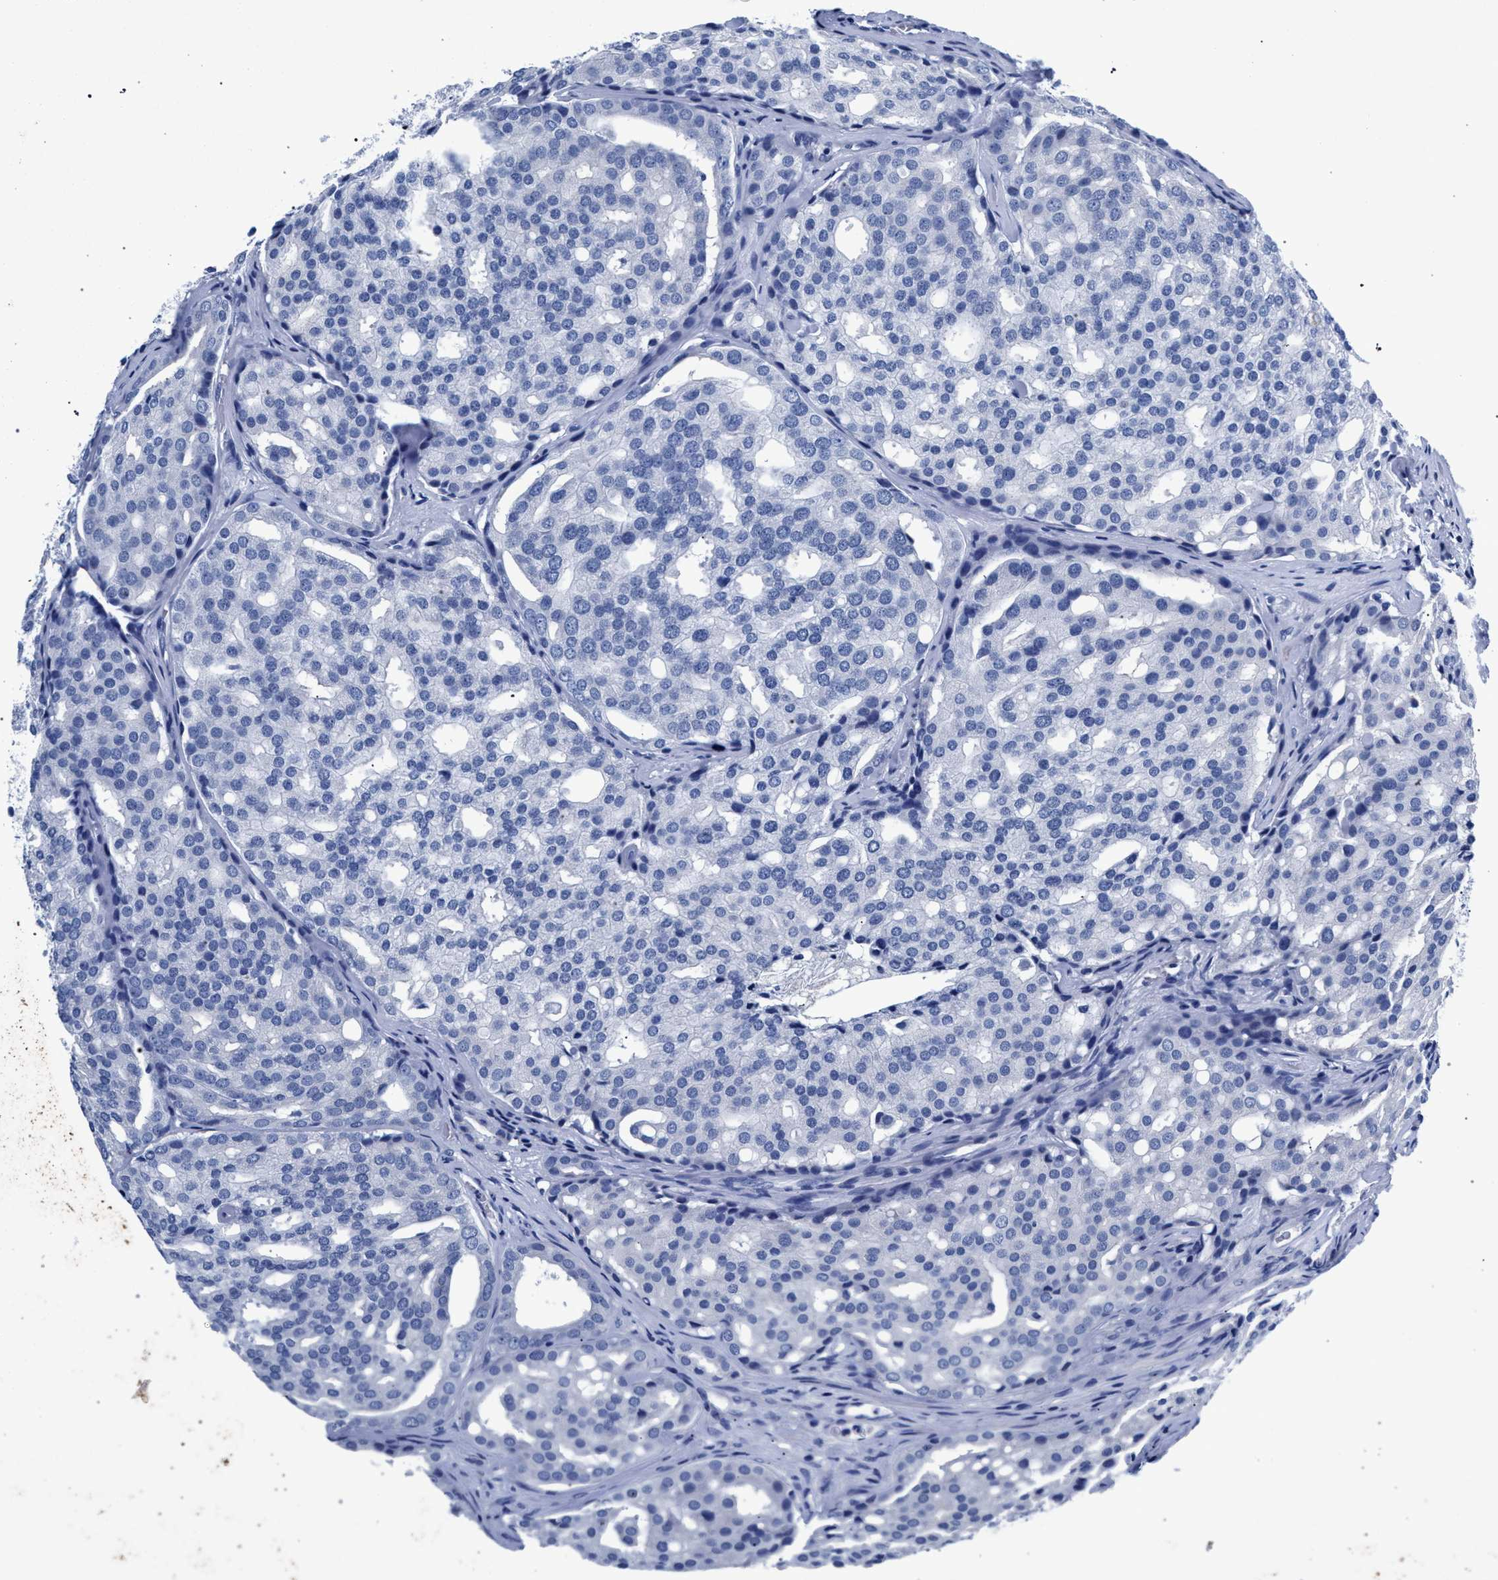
{"staining": {"intensity": "negative", "quantity": "none", "location": "none"}, "tissue": "prostate cancer", "cell_type": "Tumor cells", "image_type": "cancer", "snomed": [{"axis": "morphology", "description": "Adenocarcinoma, High grade"}, {"axis": "topography", "description": "Prostate"}], "caption": "Tumor cells show no significant expression in prostate cancer (adenocarcinoma (high-grade)).", "gene": "AKAP4", "patient": {"sex": "male", "age": 64}}